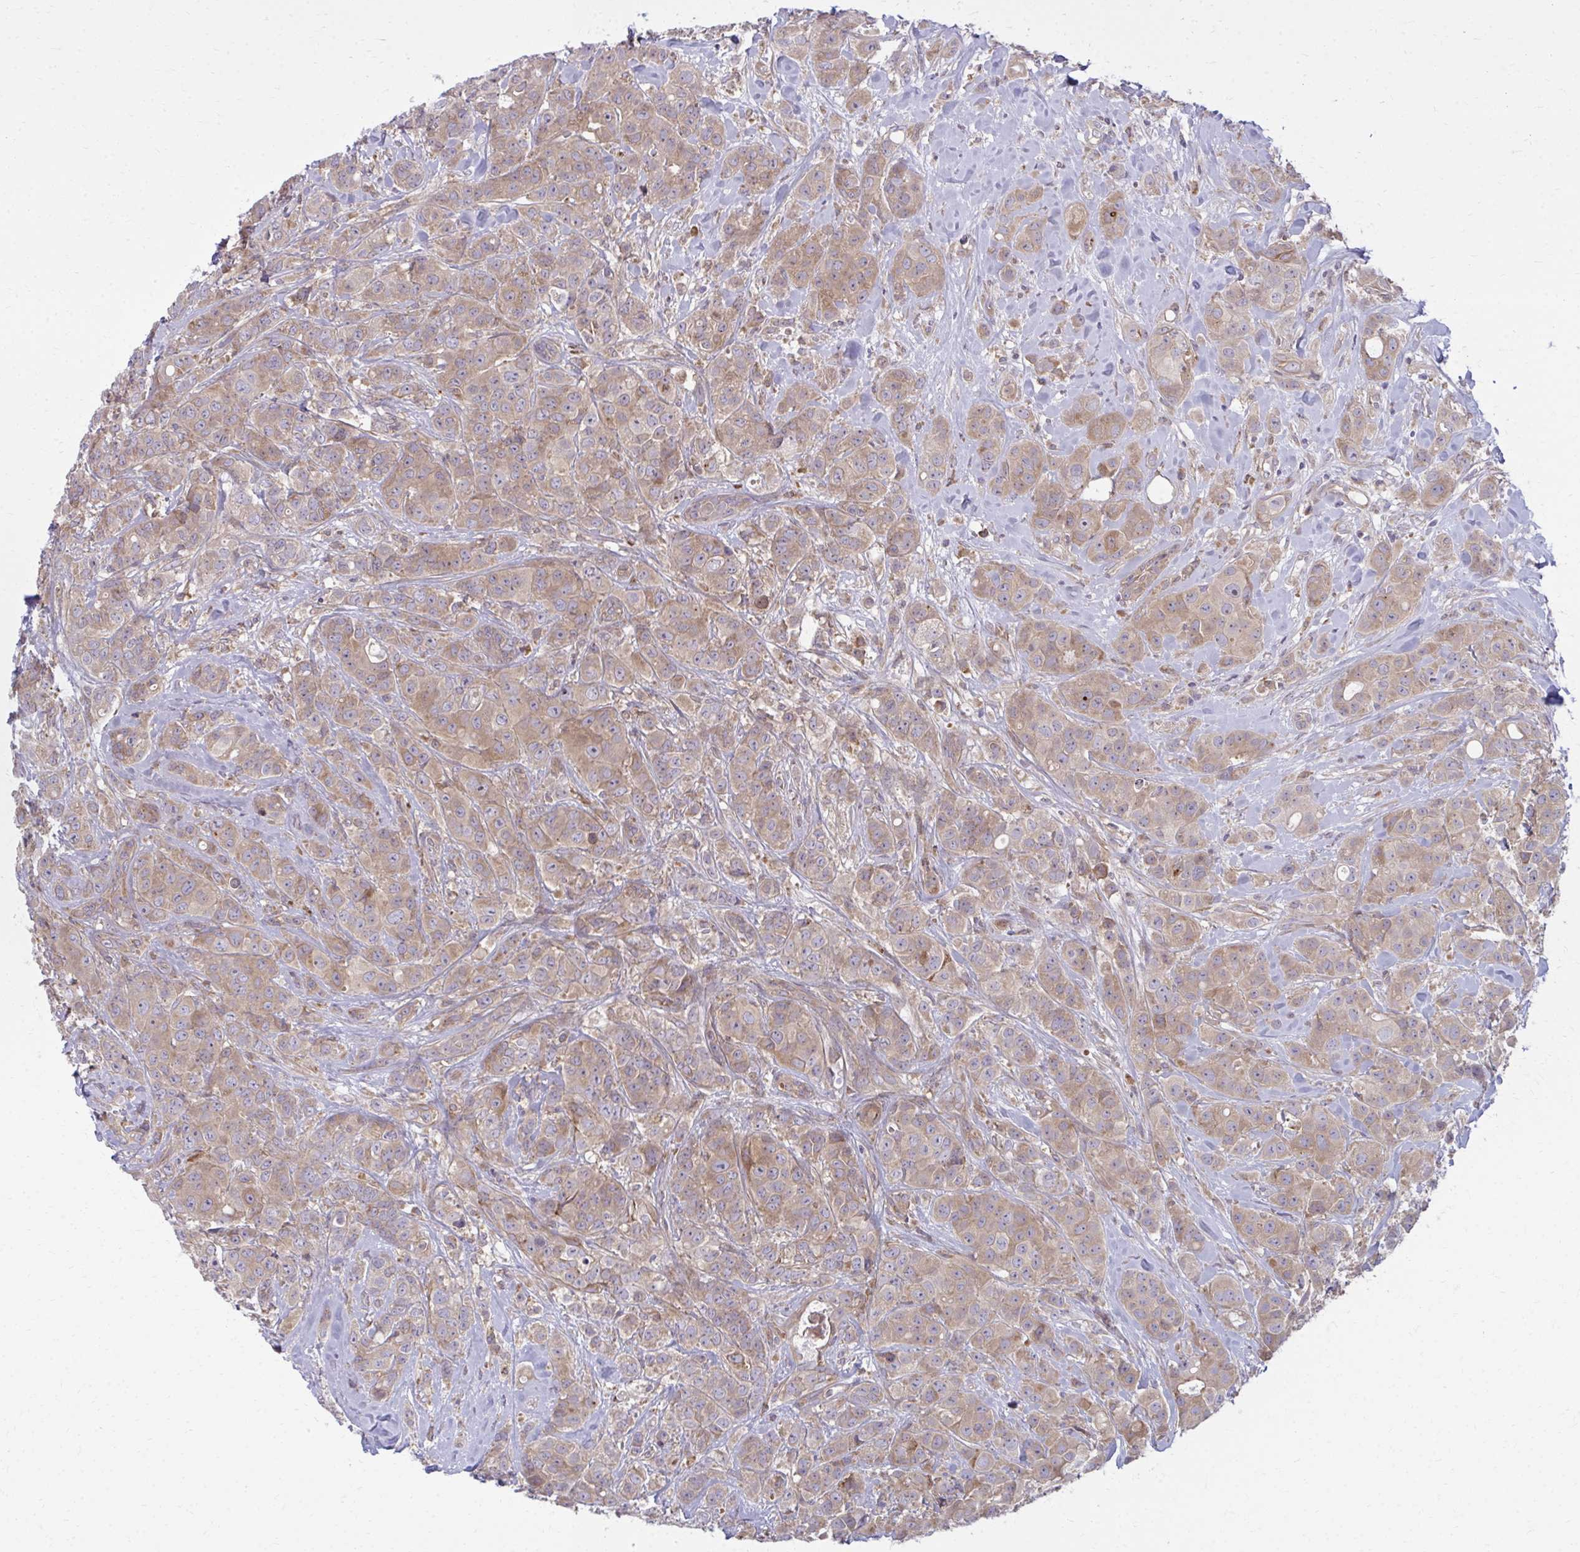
{"staining": {"intensity": "moderate", "quantity": ">75%", "location": "cytoplasmic/membranous"}, "tissue": "breast cancer", "cell_type": "Tumor cells", "image_type": "cancer", "snomed": [{"axis": "morphology", "description": "Normal tissue, NOS"}, {"axis": "morphology", "description": "Duct carcinoma"}, {"axis": "topography", "description": "Breast"}], "caption": "This micrograph shows immunohistochemistry (IHC) staining of human intraductal carcinoma (breast), with medium moderate cytoplasmic/membranous expression in about >75% of tumor cells.", "gene": "CEMP1", "patient": {"sex": "female", "age": 43}}